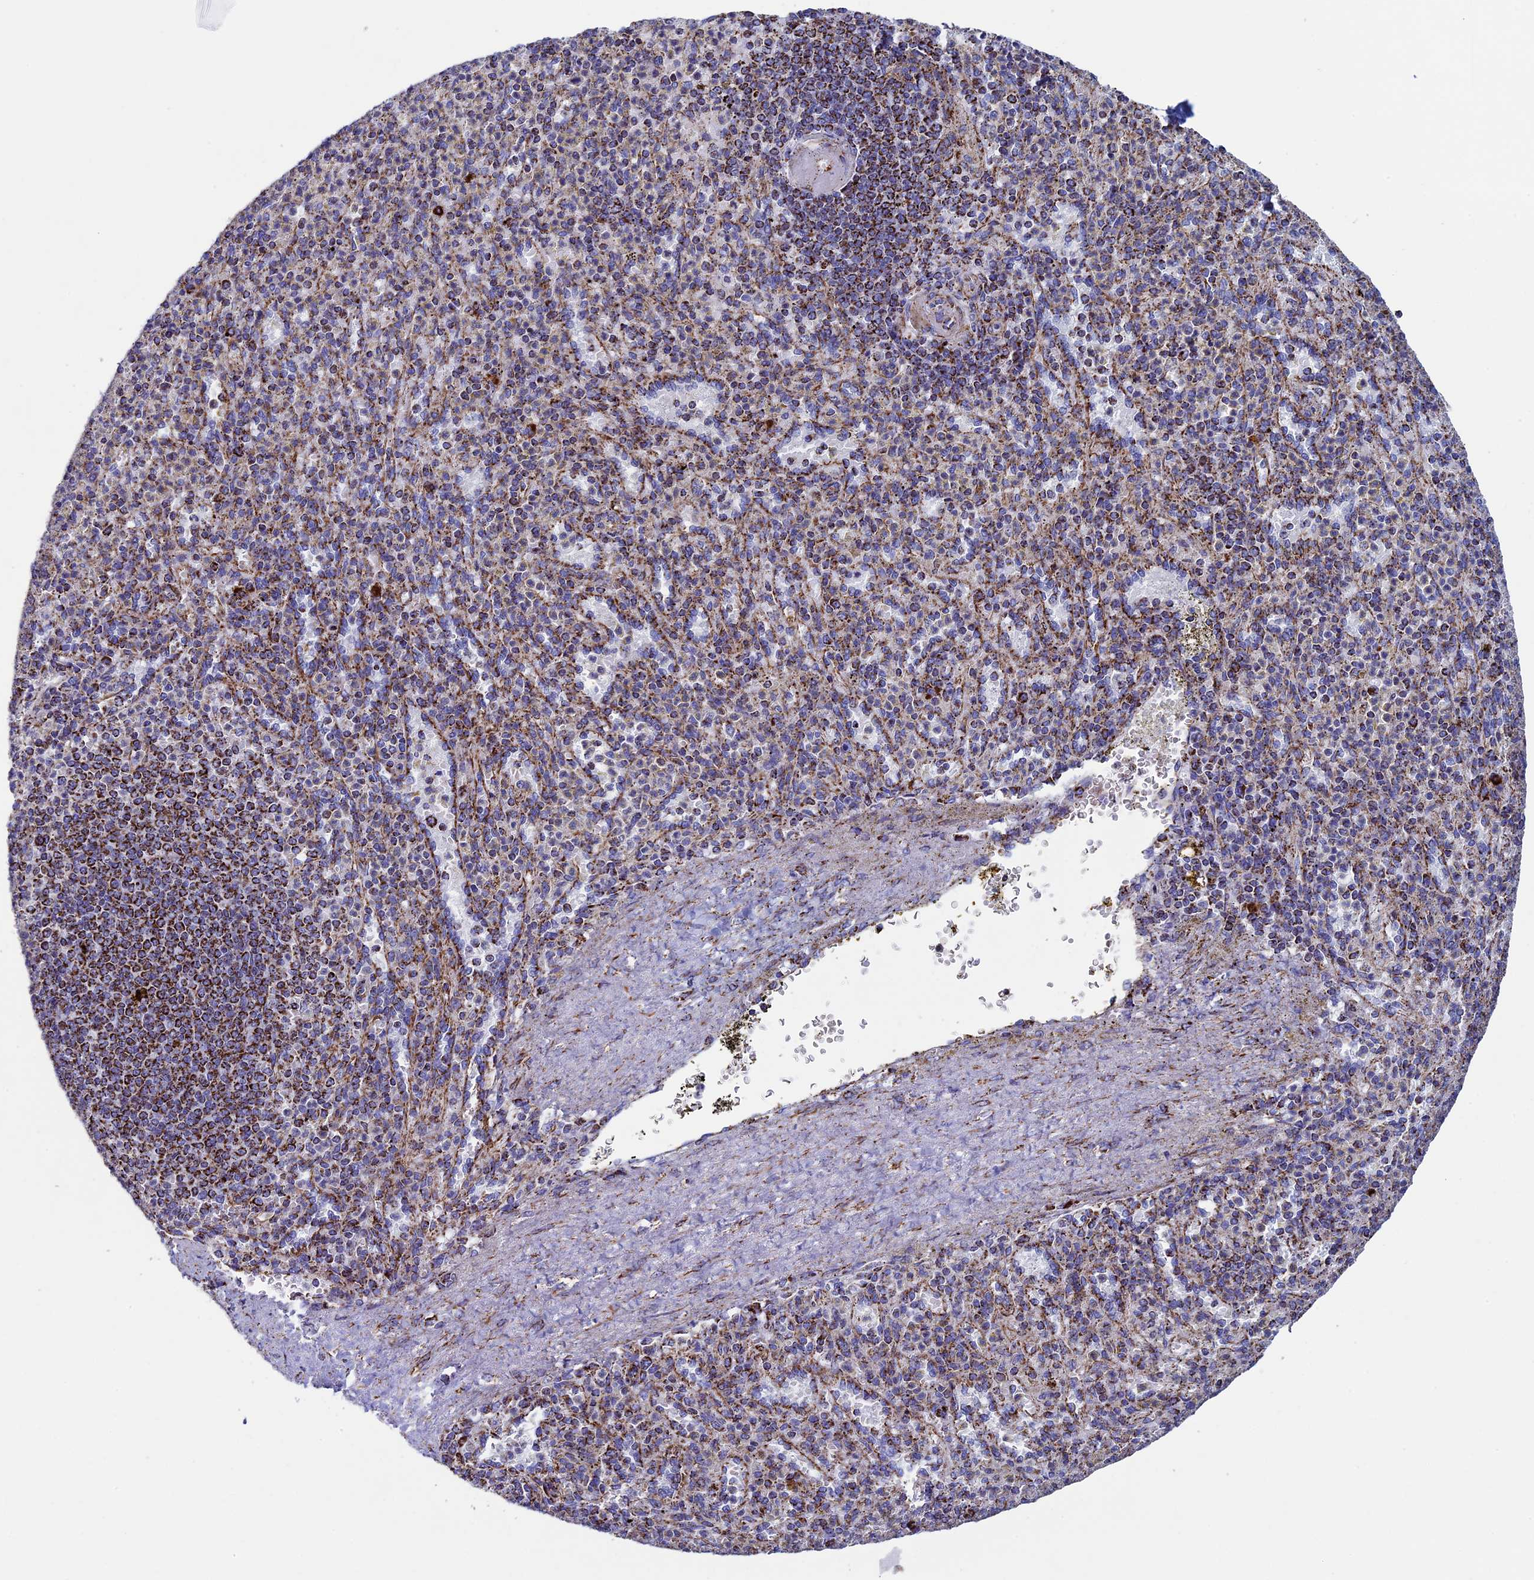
{"staining": {"intensity": "moderate", "quantity": "25%-75%", "location": "cytoplasmic/membranous"}, "tissue": "spleen", "cell_type": "Cells in red pulp", "image_type": "normal", "snomed": [{"axis": "morphology", "description": "Normal tissue, NOS"}, {"axis": "topography", "description": "Spleen"}], "caption": "Immunohistochemical staining of benign spleen displays 25%-75% levels of moderate cytoplasmic/membranous protein staining in about 25%-75% of cells in red pulp.", "gene": "UQCRFS1", "patient": {"sex": "female", "age": 74}}